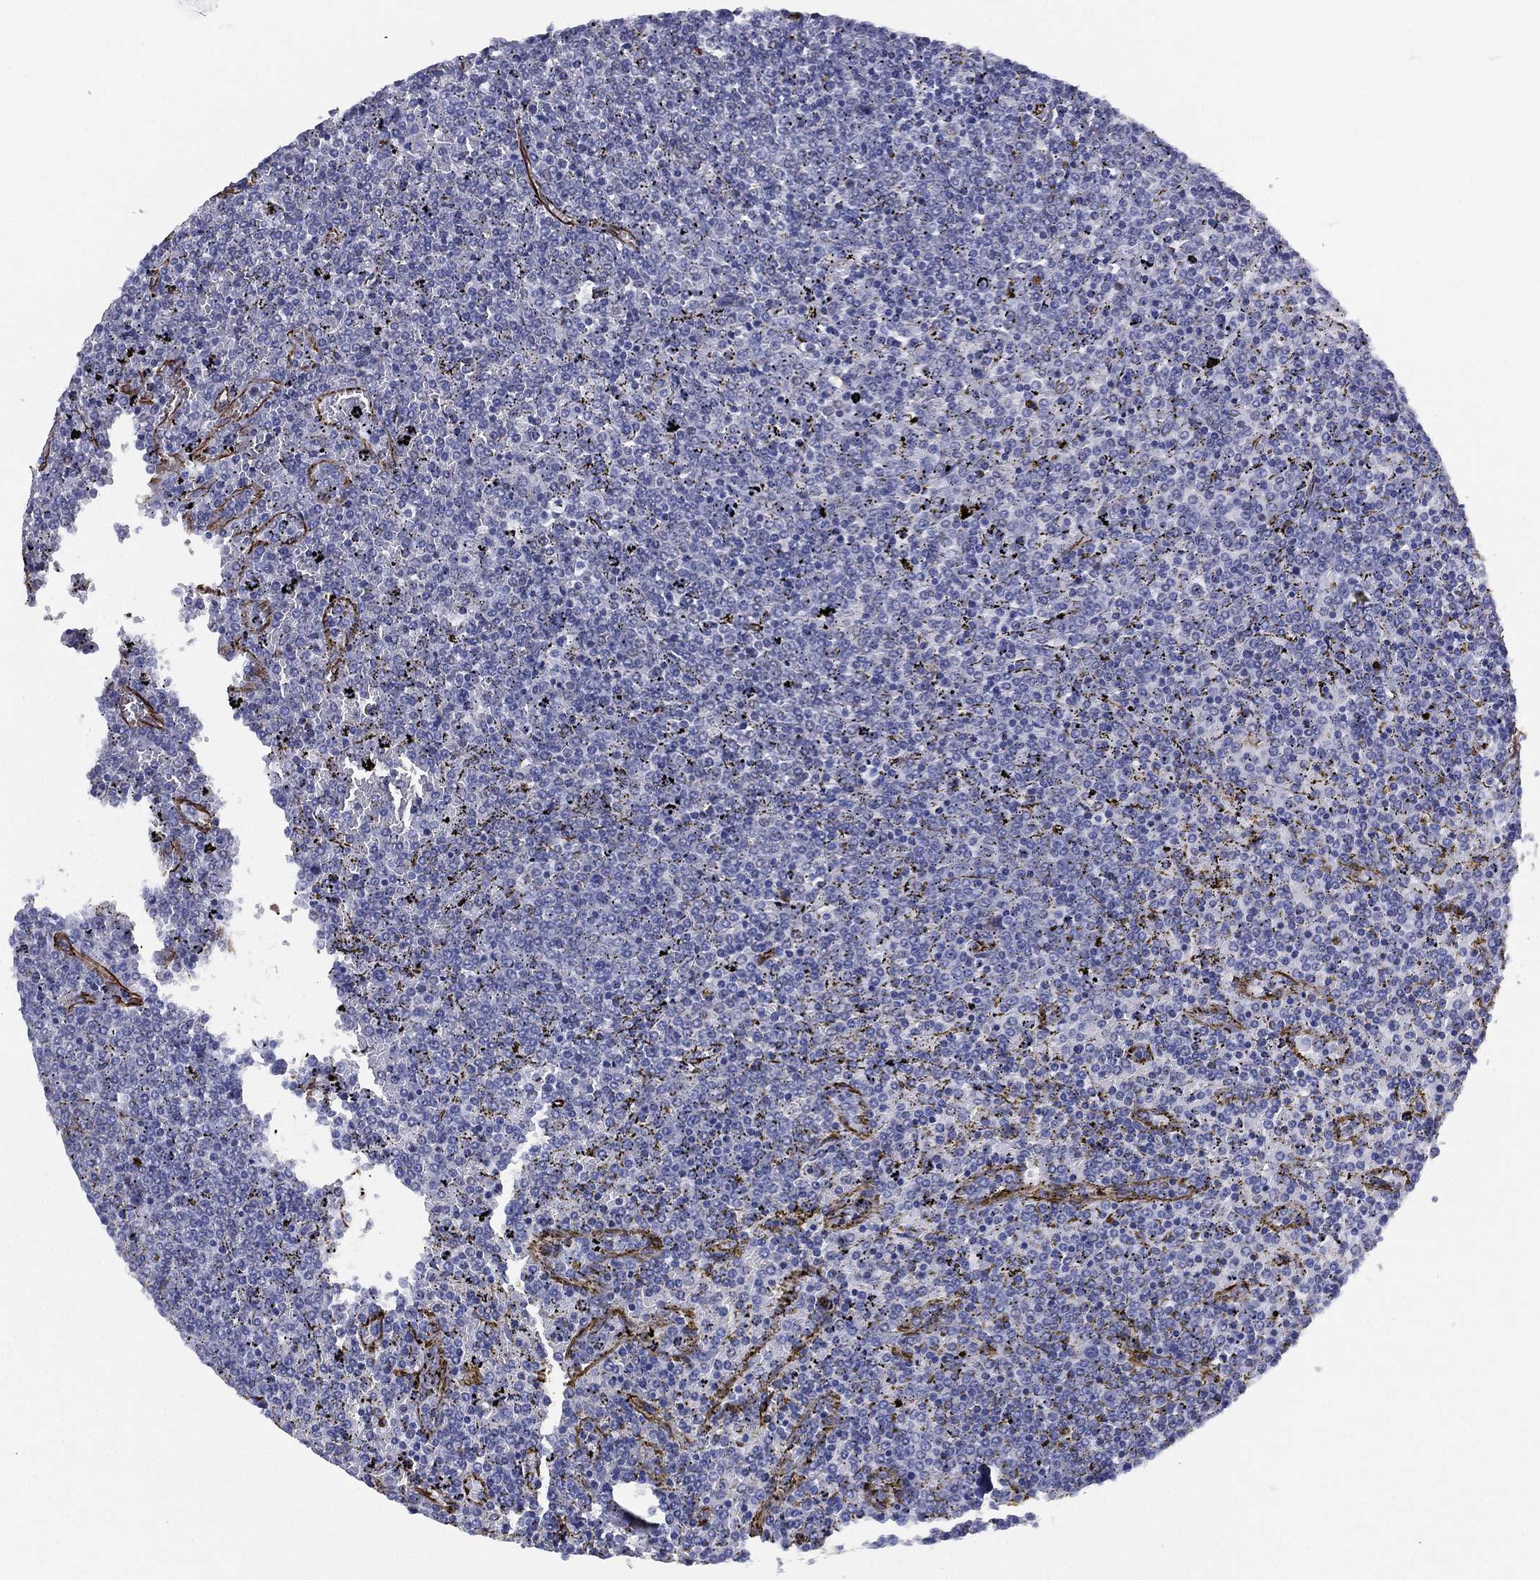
{"staining": {"intensity": "negative", "quantity": "none", "location": "none"}, "tissue": "lymphoma", "cell_type": "Tumor cells", "image_type": "cancer", "snomed": [{"axis": "morphology", "description": "Malignant lymphoma, non-Hodgkin's type, Low grade"}, {"axis": "topography", "description": "Spleen"}], "caption": "Protein analysis of lymphoma reveals no significant expression in tumor cells.", "gene": "MAS1", "patient": {"sex": "female", "age": 77}}